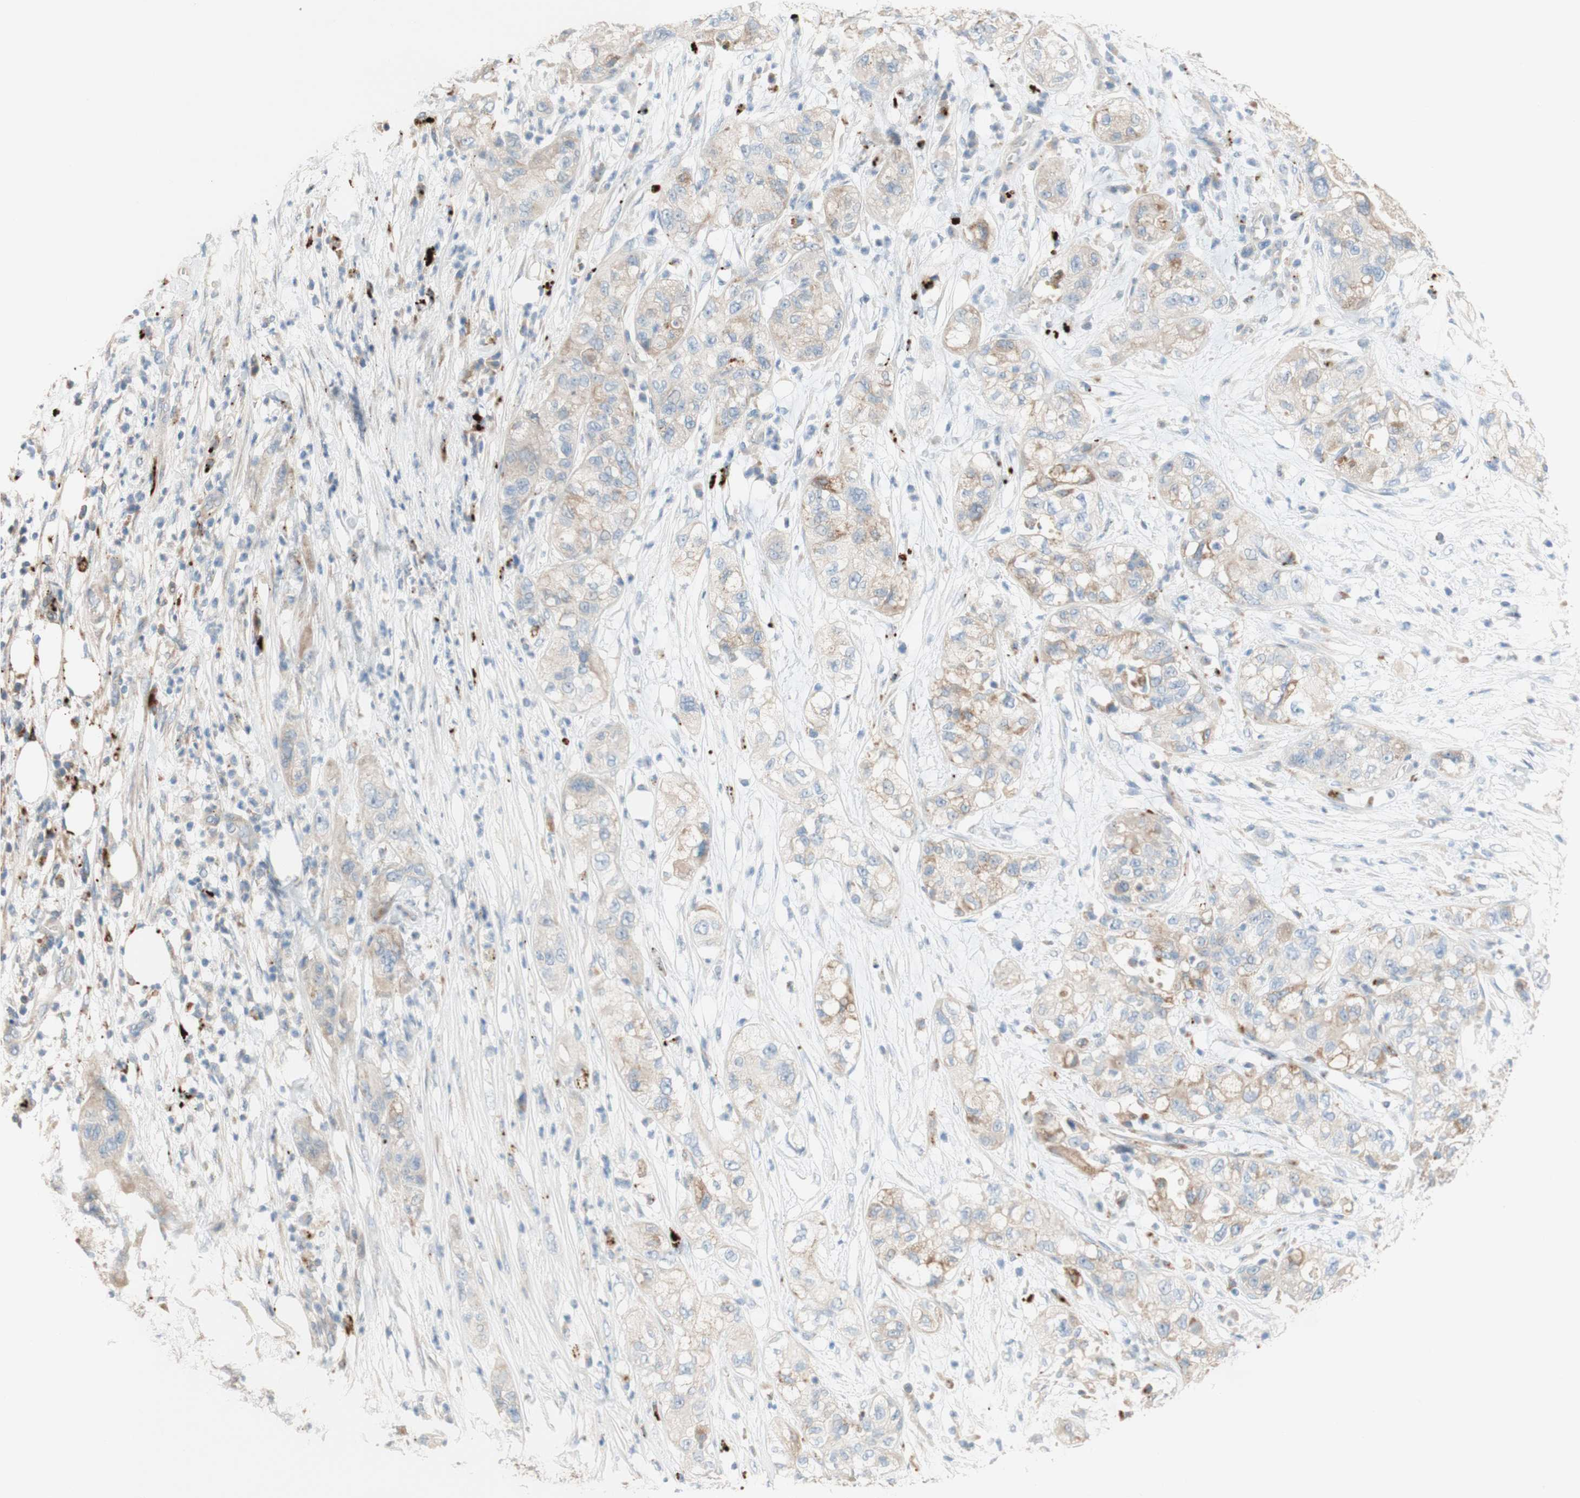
{"staining": {"intensity": "weak", "quantity": "25%-75%", "location": "cytoplasmic/membranous"}, "tissue": "pancreatic cancer", "cell_type": "Tumor cells", "image_type": "cancer", "snomed": [{"axis": "morphology", "description": "Adenocarcinoma, NOS"}, {"axis": "topography", "description": "Pancreas"}], "caption": "Adenocarcinoma (pancreatic) tissue displays weak cytoplasmic/membranous expression in about 25%-75% of tumor cells, visualized by immunohistochemistry.", "gene": "PTPN21", "patient": {"sex": "female", "age": 78}}